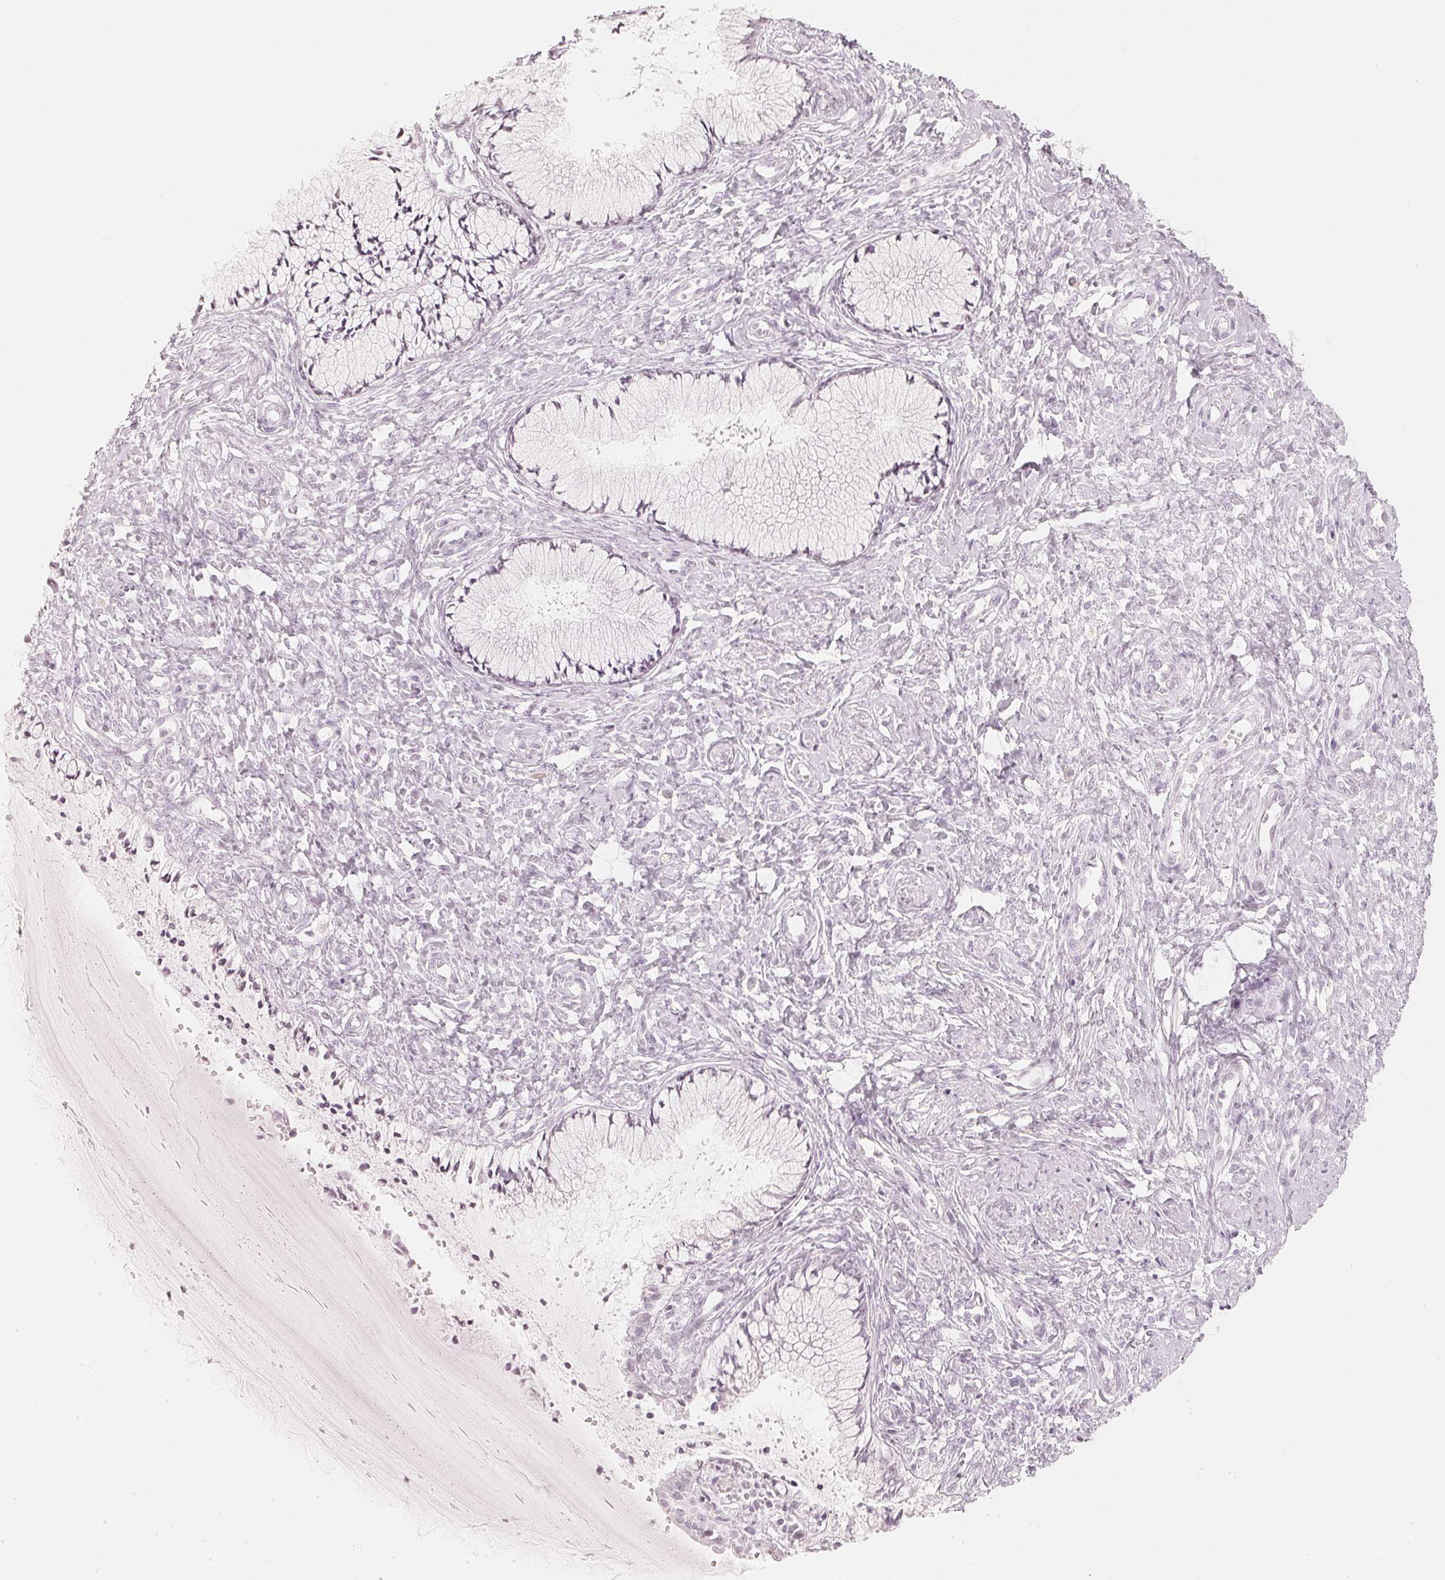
{"staining": {"intensity": "negative", "quantity": "none", "location": "none"}, "tissue": "cervix", "cell_type": "Glandular cells", "image_type": "normal", "snomed": [{"axis": "morphology", "description": "Normal tissue, NOS"}, {"axis": "topography", "description": "Cervix"}], "caption": "IHC photomicrograph of unremarkable cervix: human cervix stained with DAB (3,3'-diaminobenzidine) displays no significant protein expression in glandular cells. (DAB (3,3'-diaminobenzidine) immunohistochemistry visualized using brightfield microscopy, high magnification).", "gene": "SLC22A8", "patient": {"sex": "female", "age": 37}}